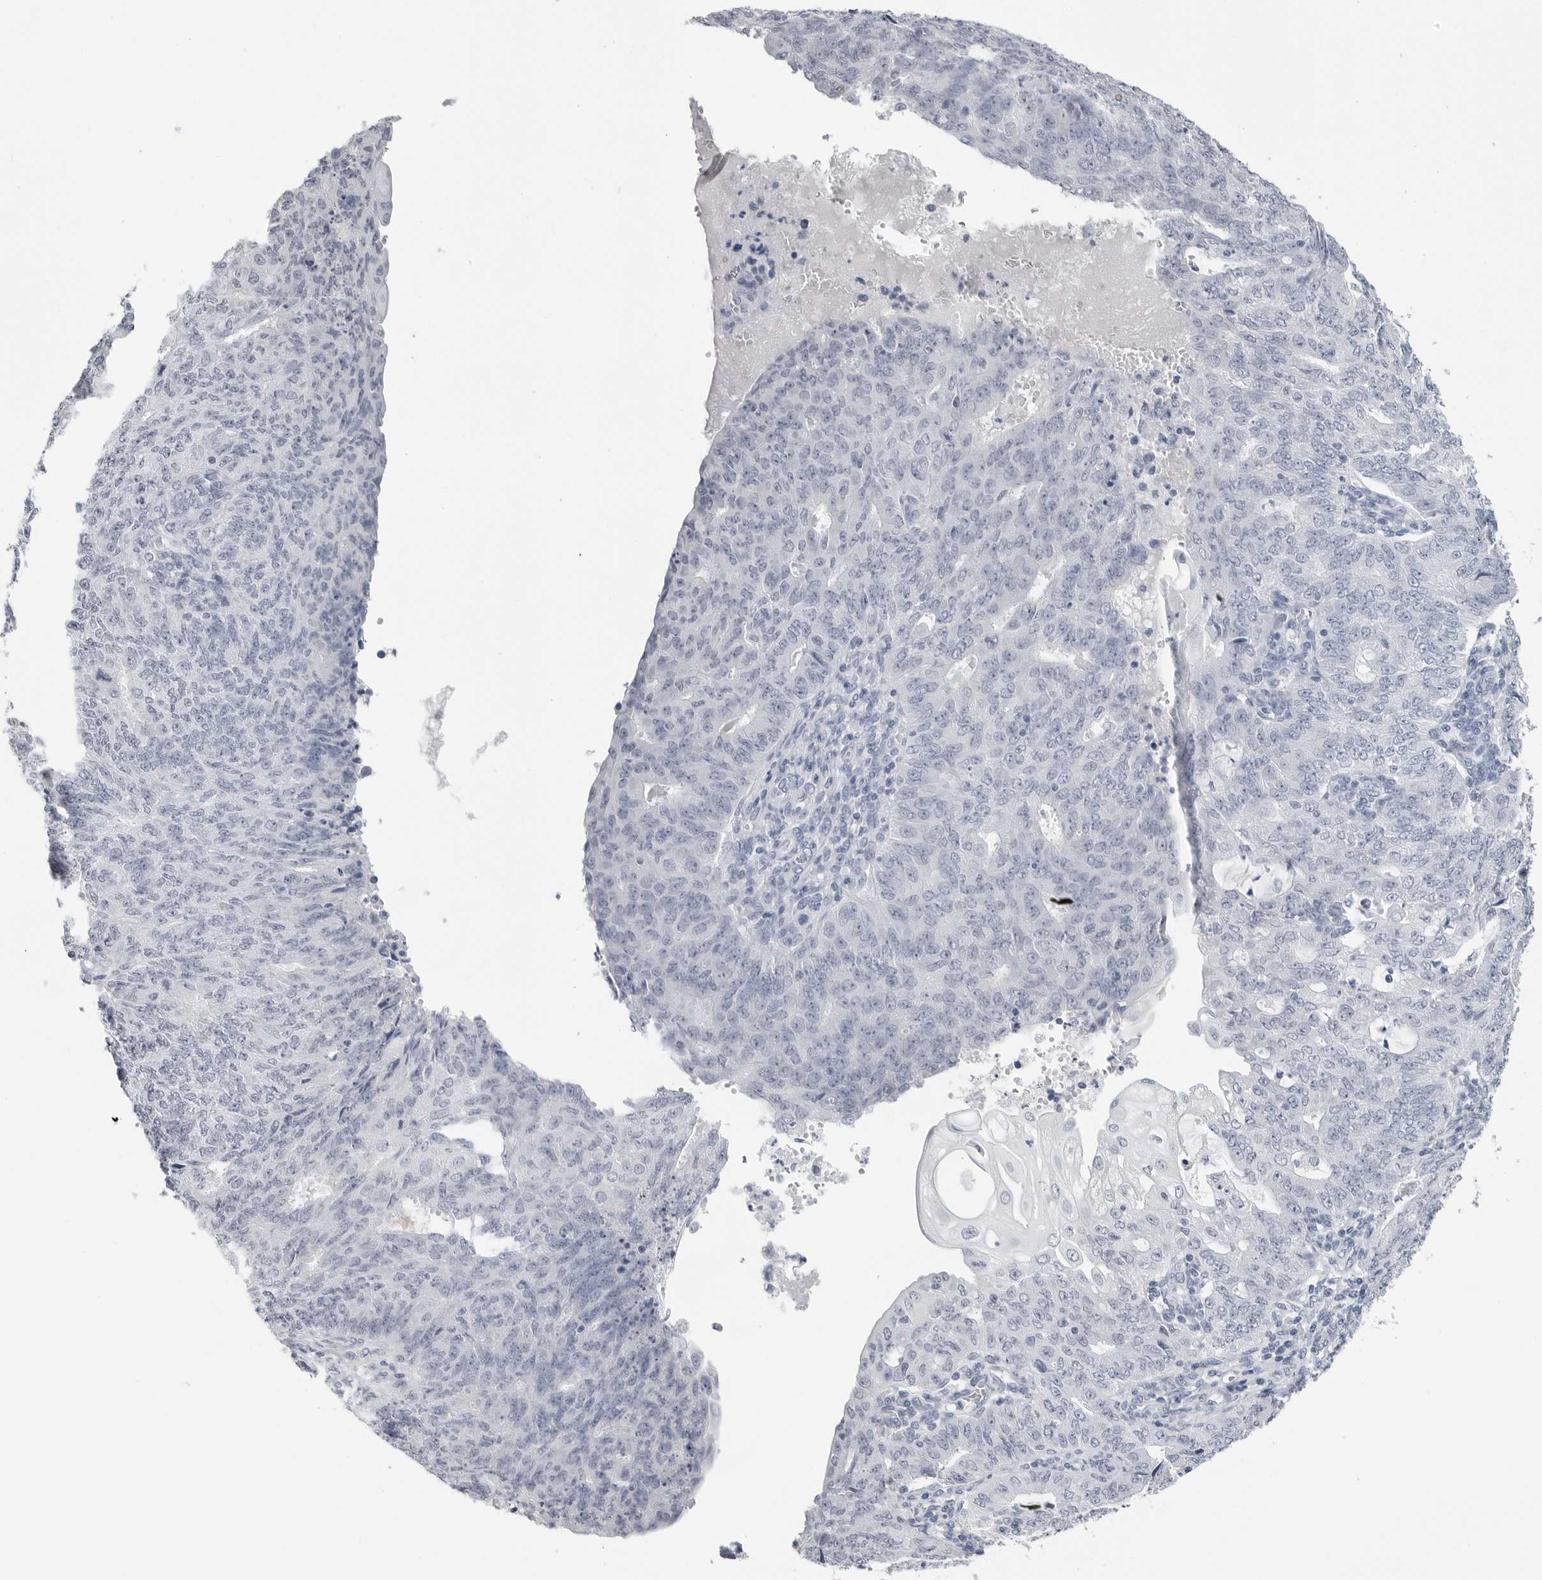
{"staining": {"intensity": "negative", "quantity": "none", "location": "none"}, "tissue": "endometrial cancer", "cell_type": "Tumor cells", "image_type": "cancer", "snomed": [{"axis": "morphology", "description": "Adenocarcinoma, NOS"}, {"axis": "topography", "description": "Endometrium"}], "caption": "An IHC image of endometrial cancer is shown. There is no staining in tumor cells of endometrial cancer.", "gene": "PGA3", "patient": {"sex": "female", "age": 32}}